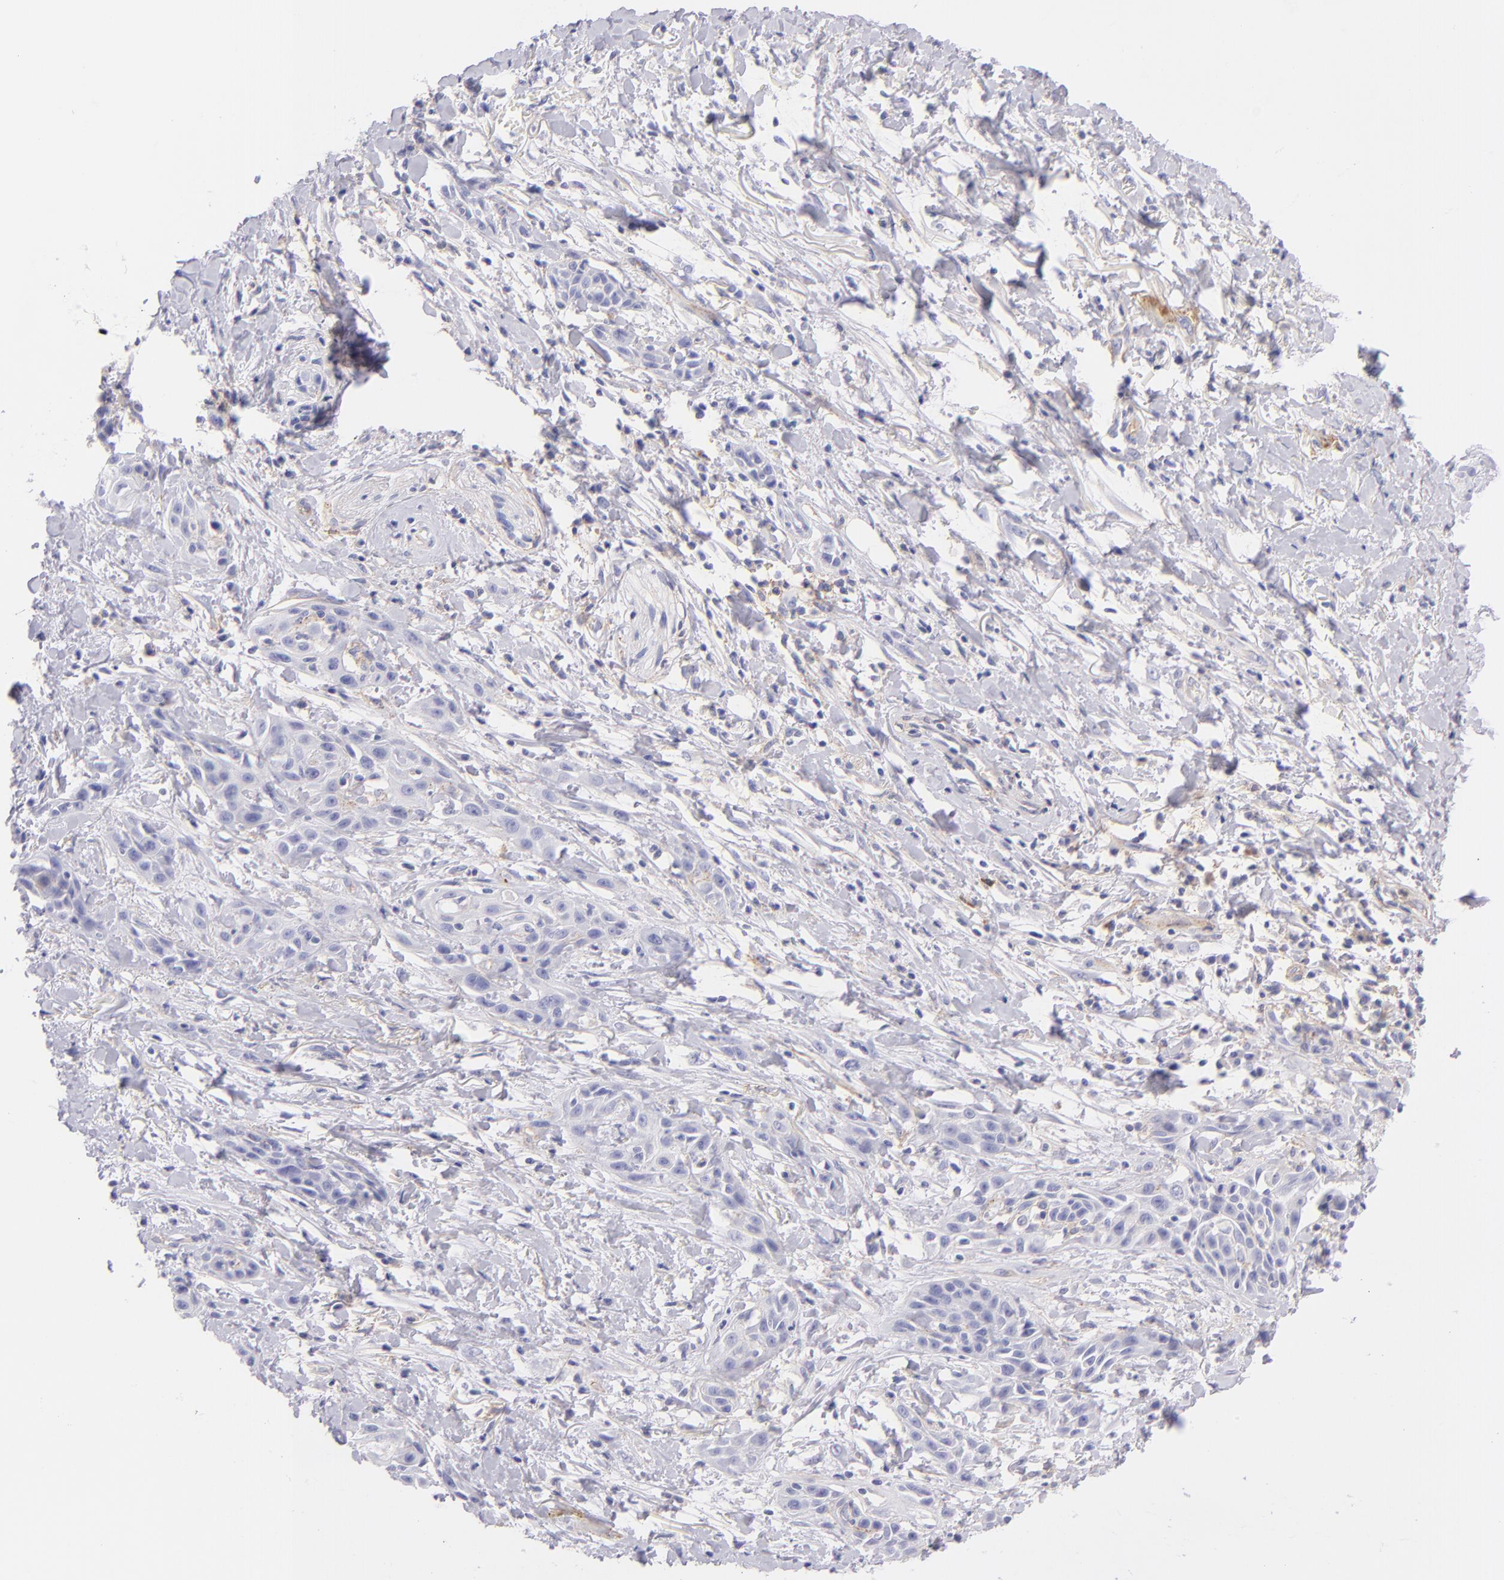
{"staining": {"intensity": "negative", "quantity": "none", "location": "none"}, "tissue": "skin cancer", "cell_type": "Tumor cells", "image_type": "cancer", "snomed": [{"axis": "morphology", "description": "Squamous cell carcinoma, NOS"}, {"axis": "topography", "description": "Skin"}, {"axis": "topography", "description": "Anal"}], "caption": "The immunohistochemistry image has no significant positivity in tumor cells of skin cancer tissue.", "gene": "CD81", "patient": {"sex": "male", "age": 64}}